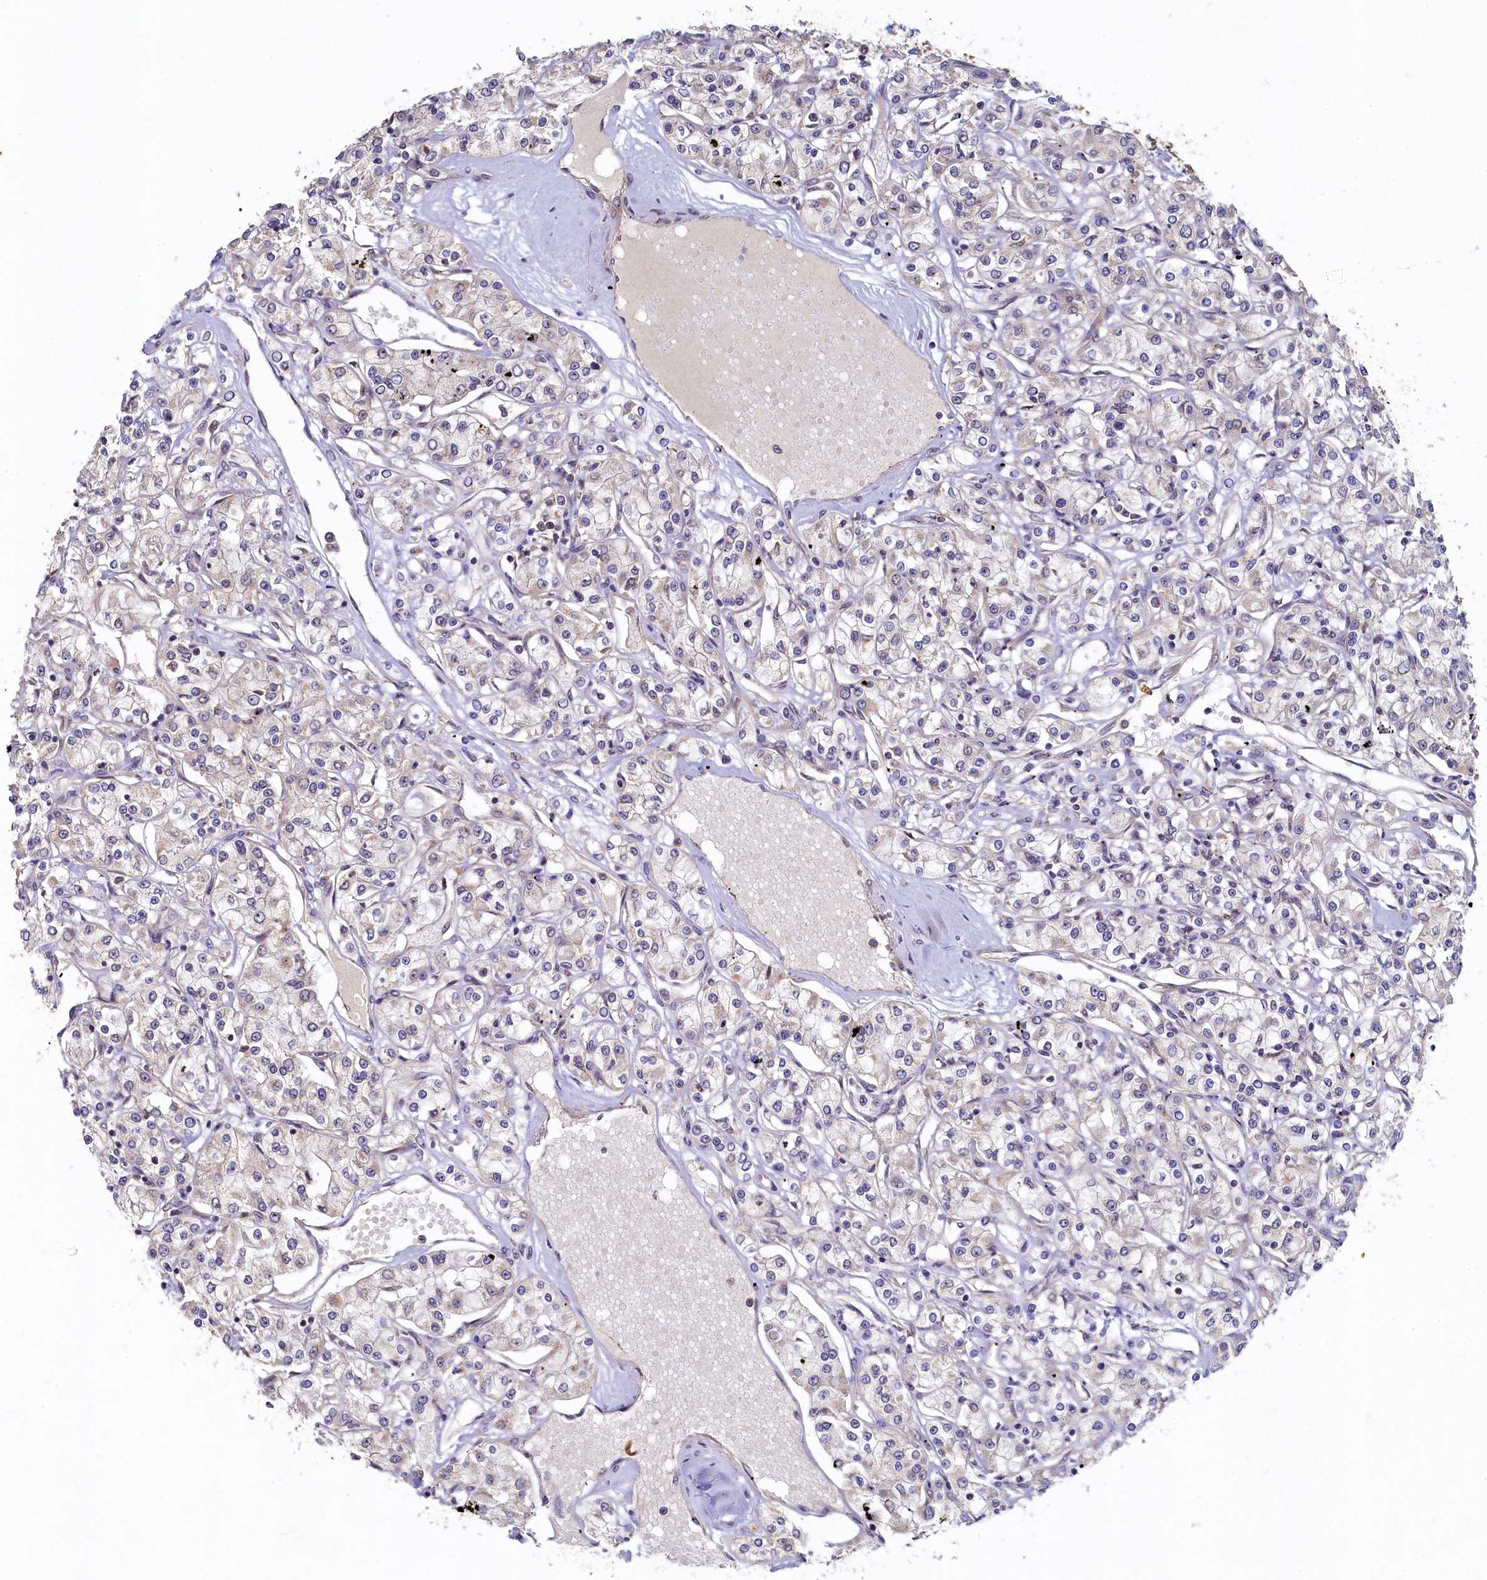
{"staining": {"intensity": "negative", "quantity": "none", "location": "none"}, "tissue": "renal cancer", "cell_type": "Tumor cells", "image_type": "cancer", "snomed": [{"axis": "morphology", "description": "Adenocarcinoma, NOS"}, {"axis": "topography", "description": "Kidney"}], "caption": "DAB (3,3'-diaminobenzidine) immunohistochemical staining of human renal adenocarcinoma reveals no significant expression in tumor cells.", "gene": "CEP20", "patient": {"sex": "female", "age": 59}}